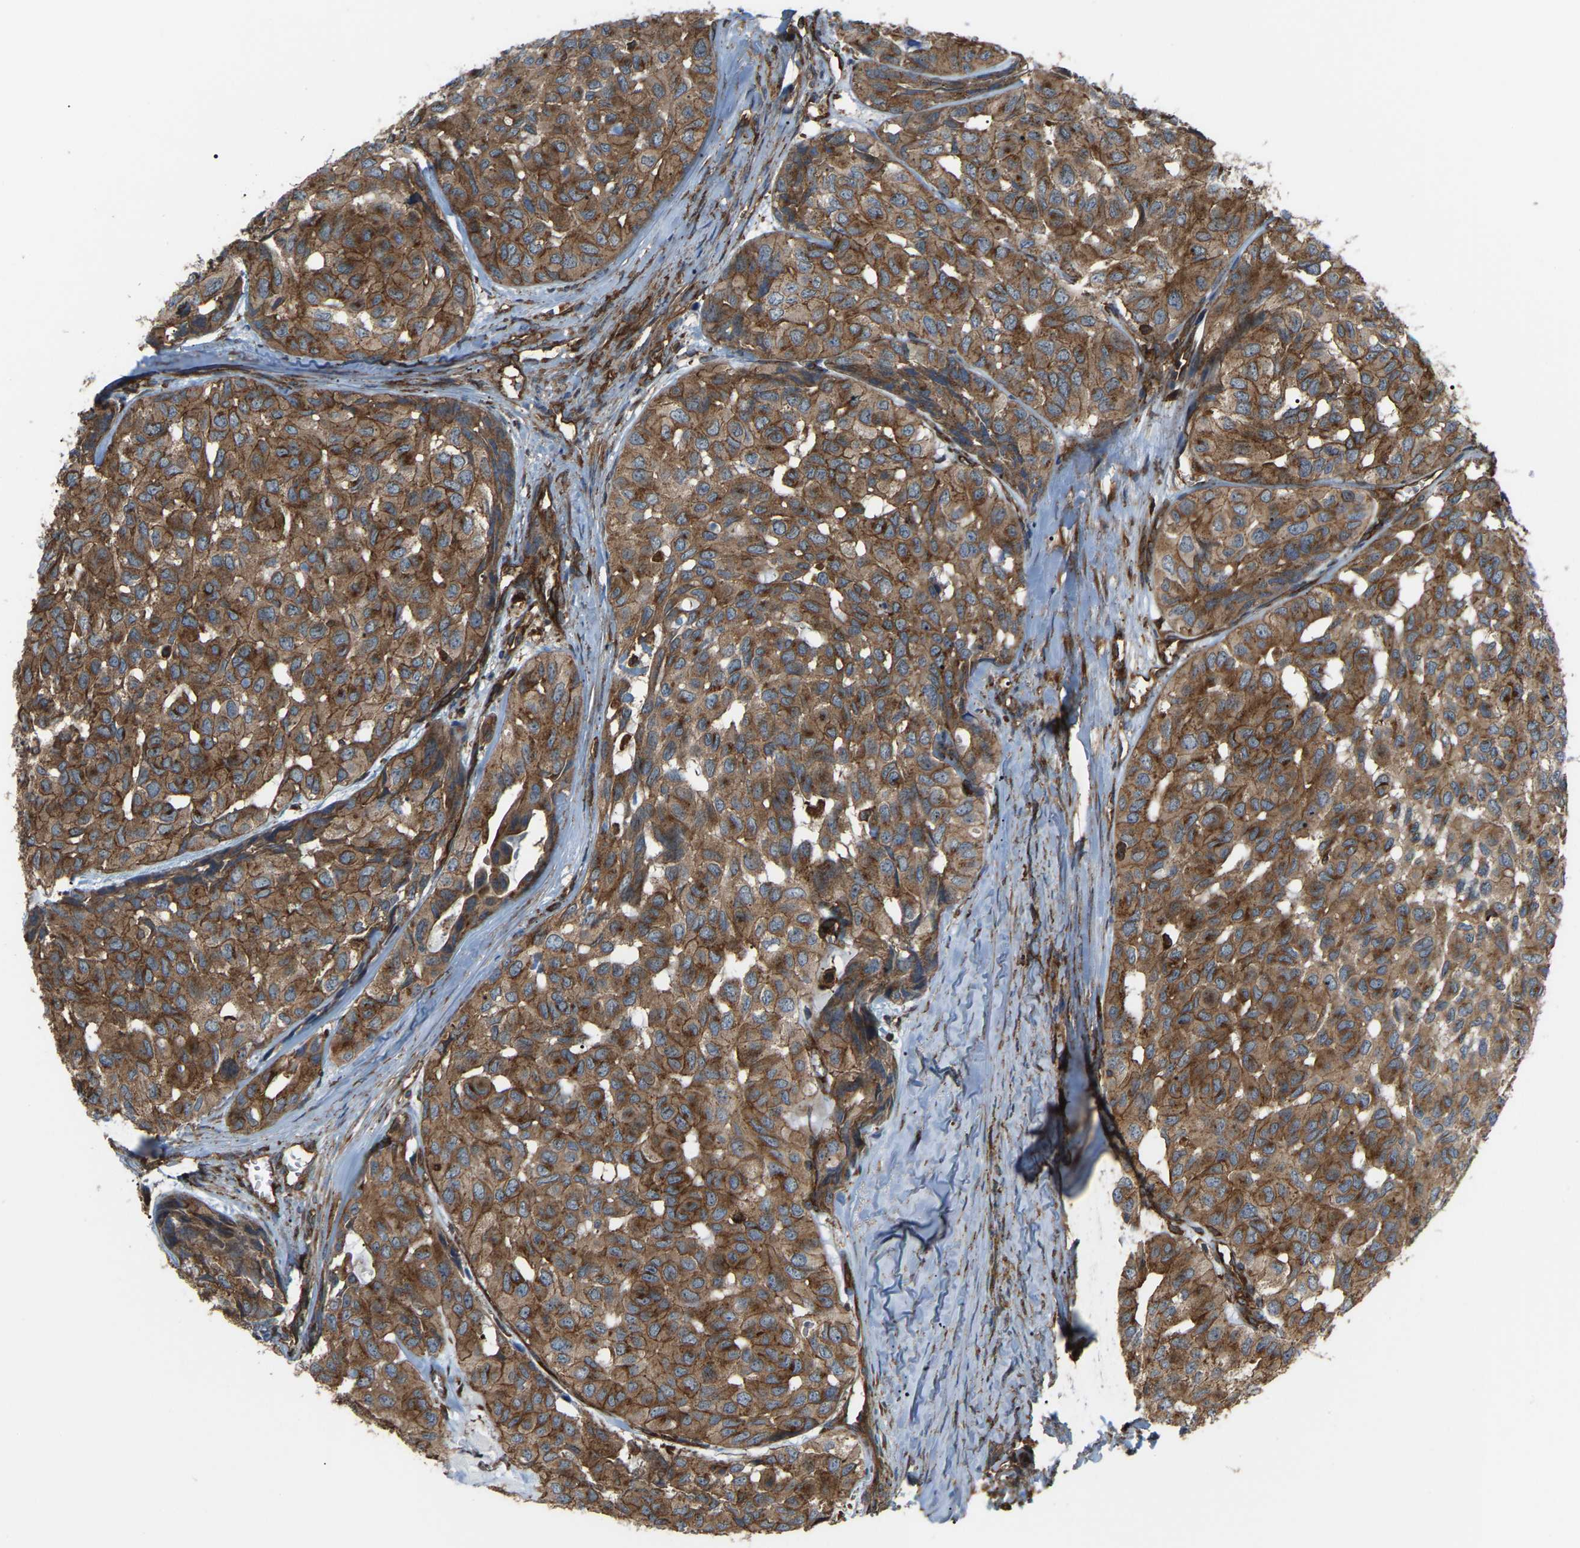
{"staining": {"intensity": "strong", "quantity": ">75%", "location": "cytoplasmic/membranous"}, "tissue": "head and neck cancer", "cell_type": "Tumor cells", "image_type": "cancer", "snomed": [{"axis": "morphology", "description": "Adenocarcinoma, NOS"}, {"axis": "topography", "description": "Salivary gland, NOS"}, {"axis": "topography", "description": "Head-Neck"}], "caption": "Immunohistochemistry (IHC) of human adenocarcinoma (head and neck) displays high levels of strong cytoplasmic/membranous expression in approximately >75% of tumor cells.", "gene": "PICALM", "patient": {"sex": "female", "age": 76}}